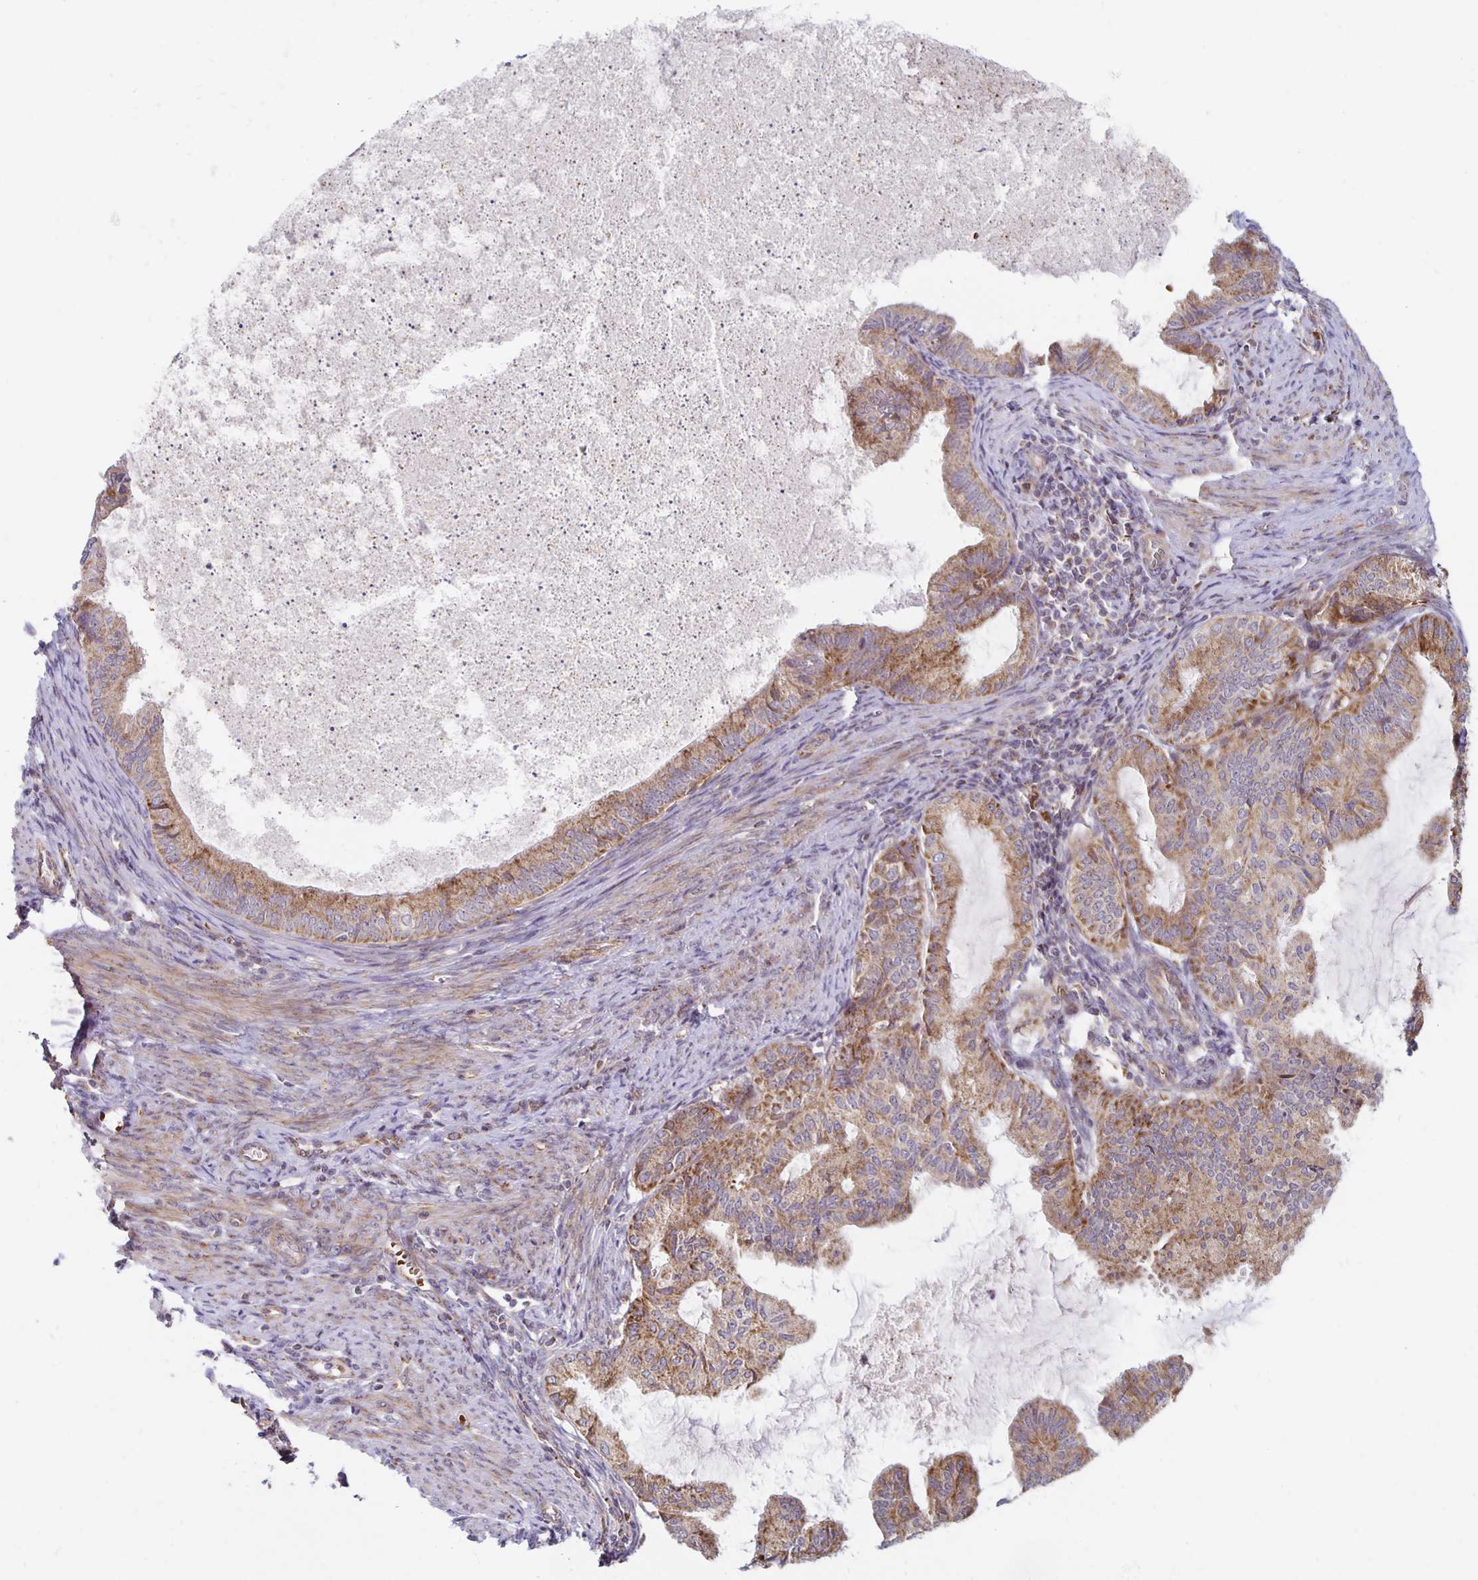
{"staining": {"intensity": "moderate", "quantity": ">75%", "location": "cytoplasmic/membranous"}, "tissue": "endometrial cancer", "cell_type": "Tumor cells", "image_type": "cancer", "snomed": [{"axis": "morphology", "description": "Adenocarcinoma, NOS"}, {"axis": "topography", "description": "Endometrium"}], "caption": "The immunohistochemical stain highlights moderate cytoplasmic/membranous positivity in tumor cells of endometrial cancer tissue. Nuclei are stained in blue.", "gene": "MRPL28", "patient": {"sex": "female", "age": 86}}